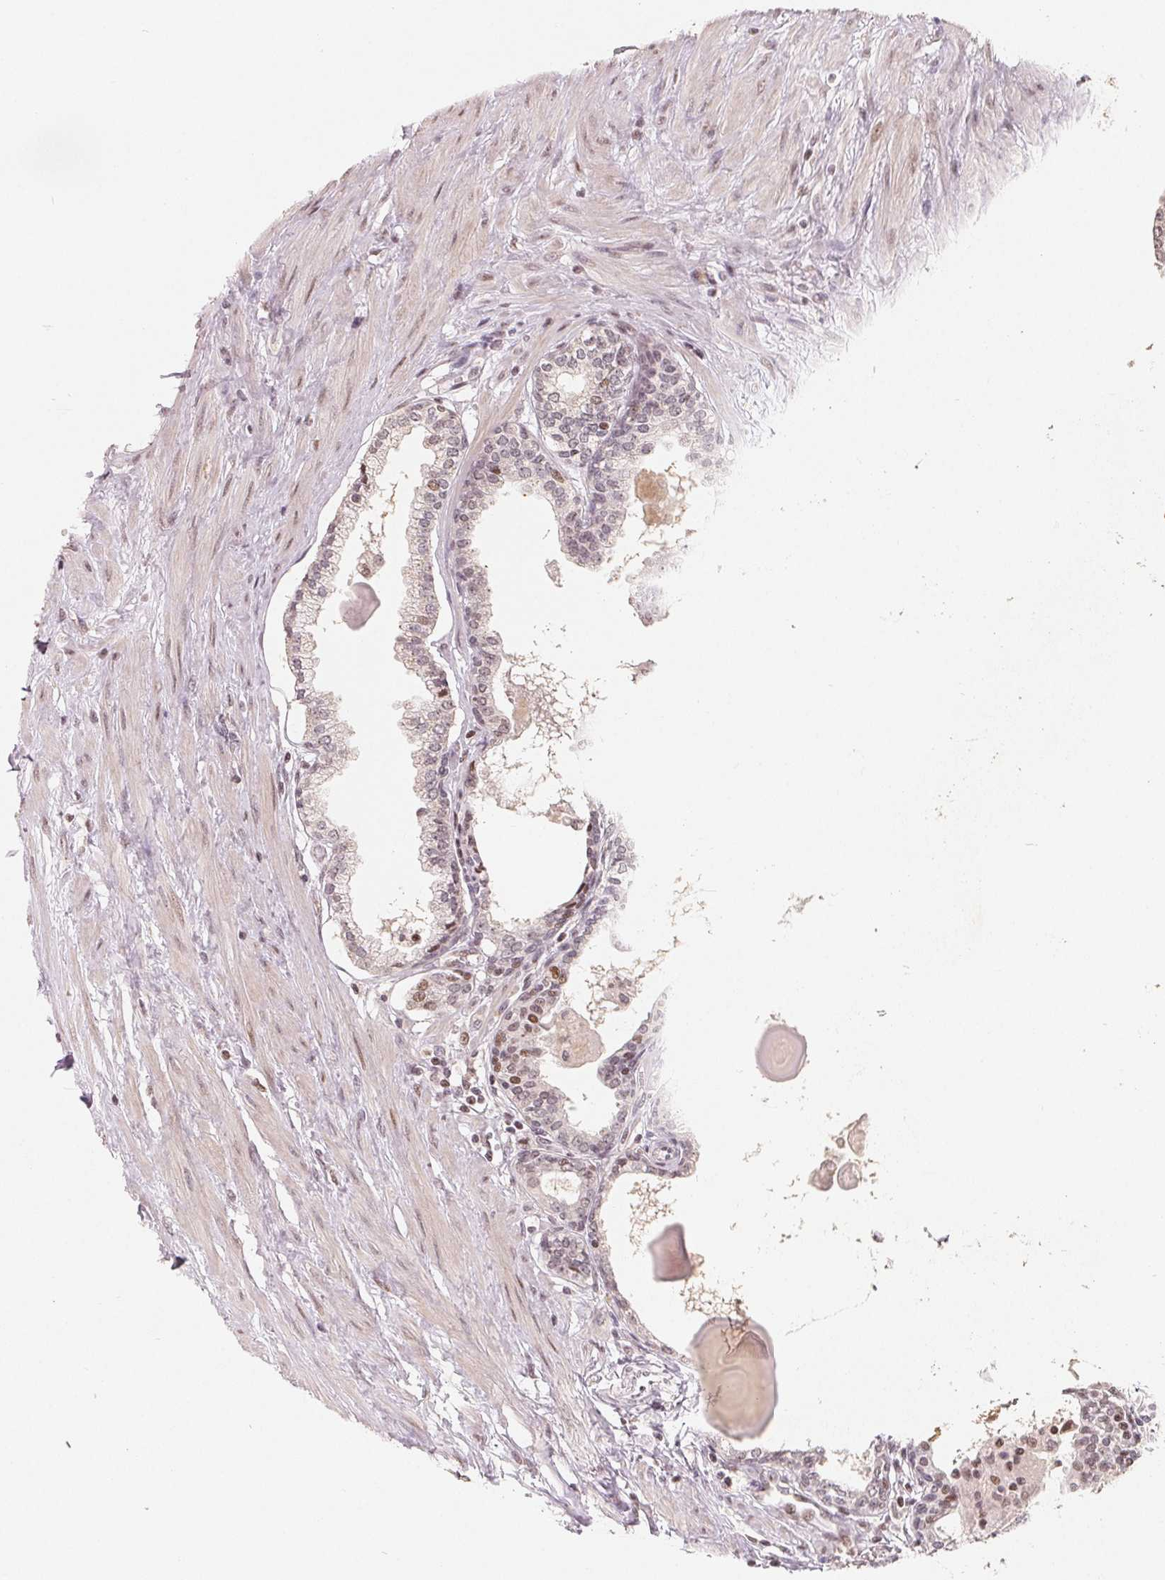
{"staining": {"intensity": "weak", "quantity": "<25%", "location": "nuclear"}, "tissue": "prostate", "cell_type": "Glandular cells", "image_type": "normal", "snomed": [{"axis": "morphology", "description": "Normal tissue, NOS"}, {"axis": "topography", "description": "Prostate"}], "caption": "IHC of normal prostate shows no positivity in glandular cells. The staining is performed using DAB (3,3'-diaminobenzidine) brown chromogen with nuclei counter-stained in using hematoxylin.", "gene": "CCDC138", "patient": {"sex": "male", "age": 55}}